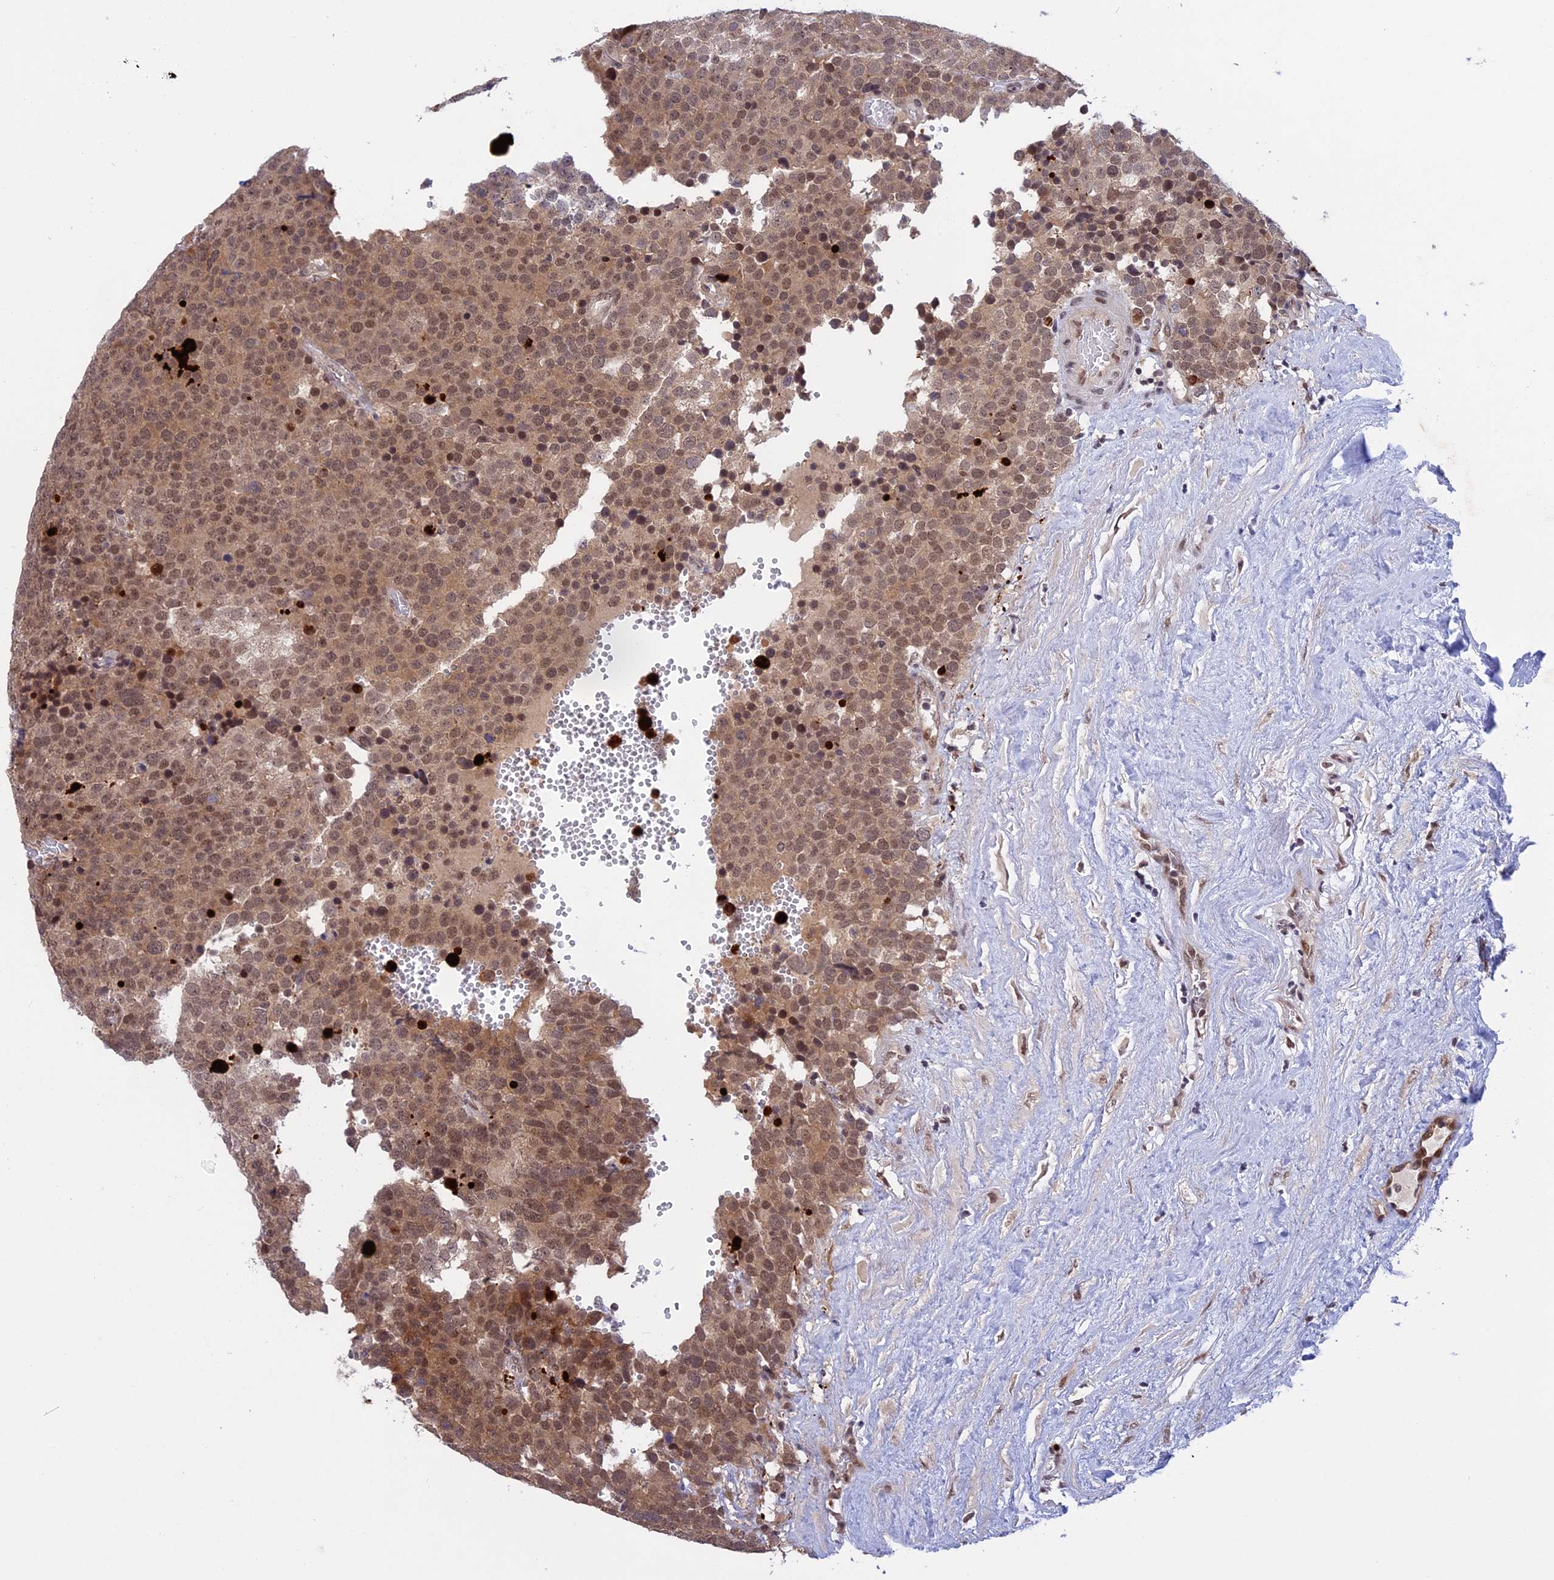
{"staining": {"intensity": "moderate", "quantity": ">75%", "location": "cytoplasmic/membranous,nuclear"}, "tissue": "testis cancer", "cell_type": "Tumor cells", "image_type": "cancer", "snomed": [{"axis": "morphology", "description": "Seminoma, NOS"}, {"axis": "topography", "description": "Testis"}], "caption": "Immunohistochemistry image of neoplastic tissue: human testis cancer stained using IHC displays medium levels of moderate protein expression localized specifically in the cytoplasmic/membranous and nuclear of tumor cells, appearing as a cytoplasmic/membranous and nuclear brown color.", "gene": "POLR2C", "patient": {"sex": "male", "age": 71}}